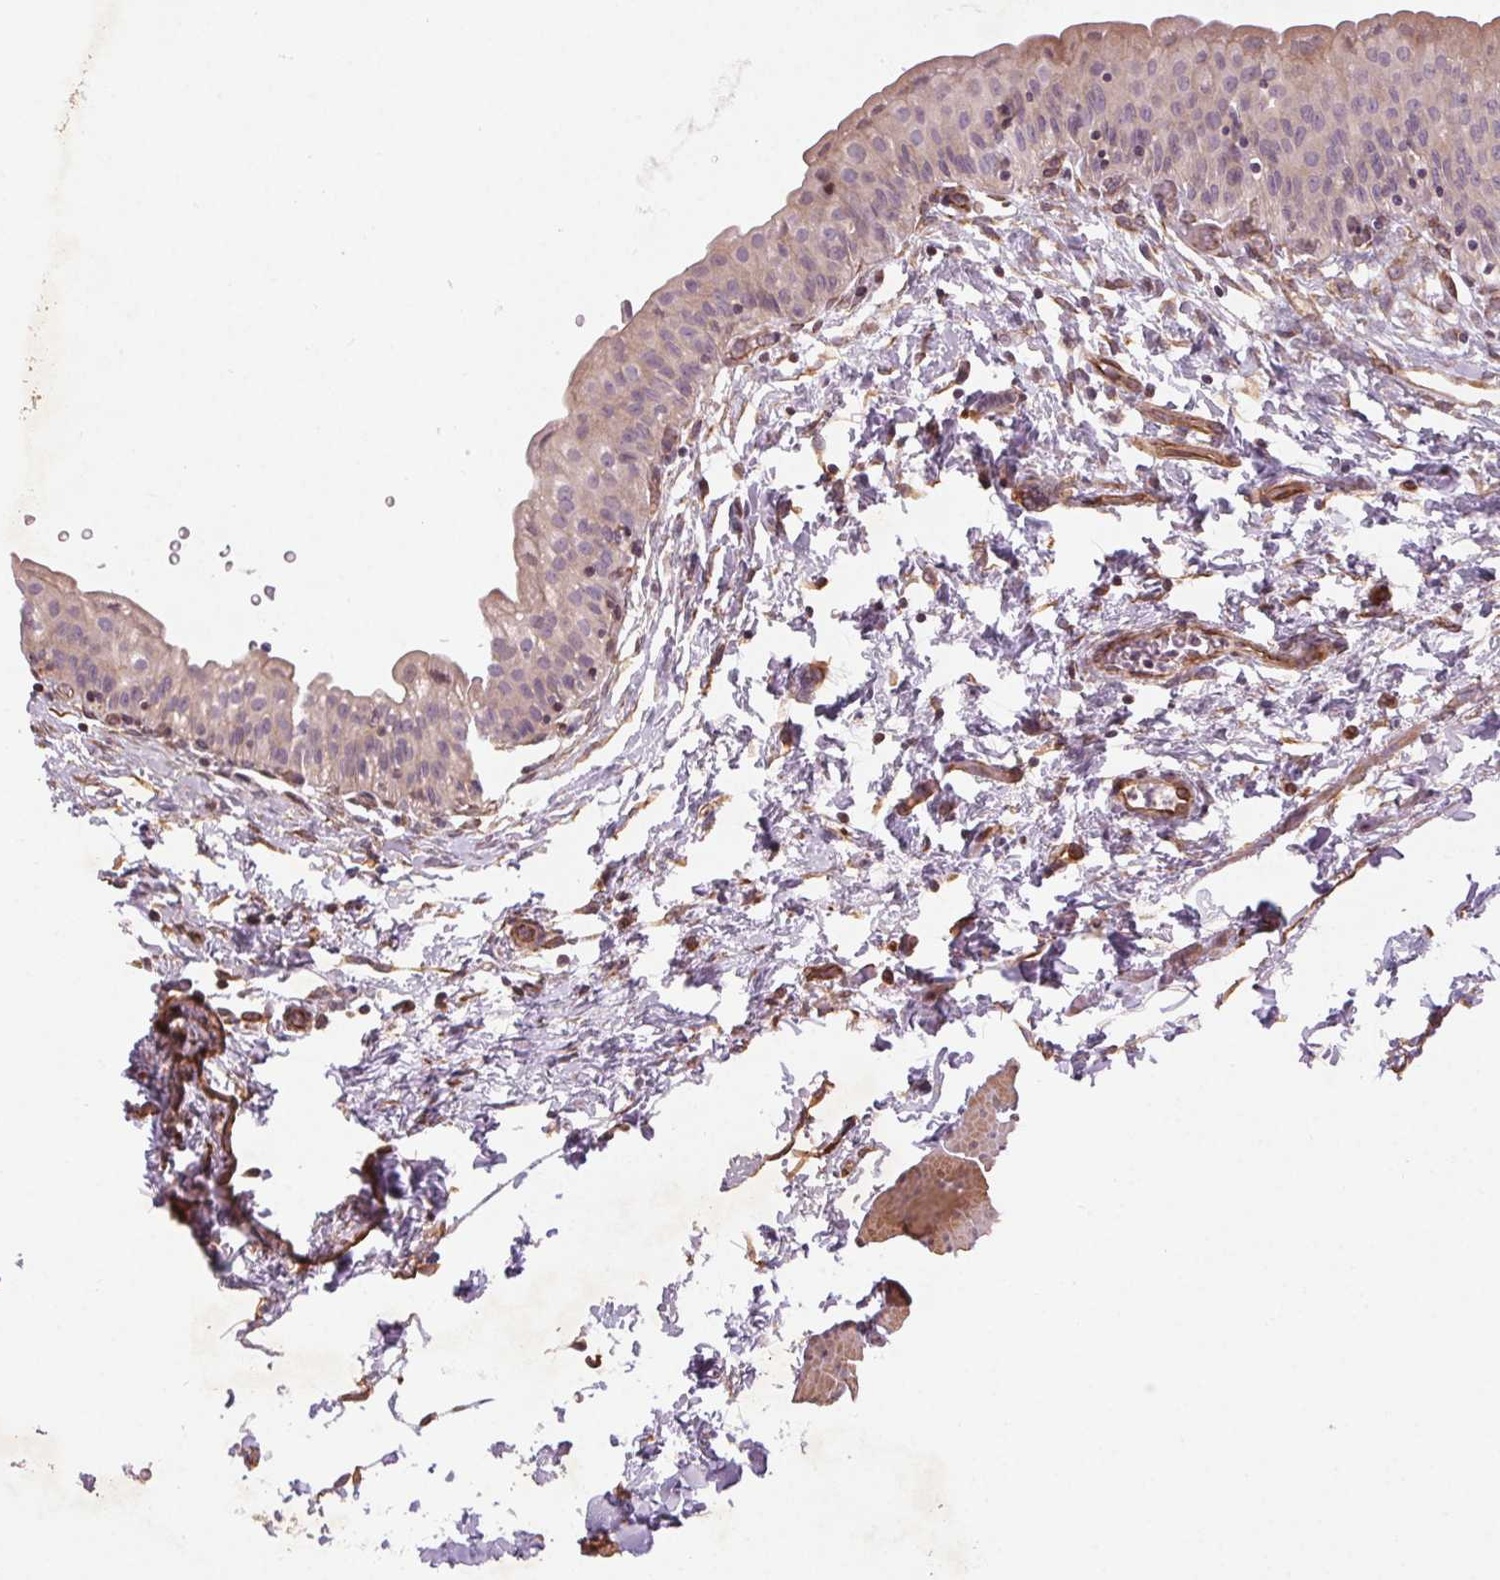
{"staining": {"intensity": "weak", "quantity": "<25%", "location": "cytoplasmic/membranous"}, "tissue": "urinary bladder", "cell_type": "Urothelial cells", "image_type": "normal", "snomed": [{"axis": "morphology", "description": "Normal tissue, NOS"}, {"axis": "topography", "description": "Urinary bladder"}], "caption": "Immunohistochemistry histopathology image of normal urinary bladder: urinary bladder stained with DAB reveals no significant protein expression in urothelial cells.", "gene": "CCSER1", "patient": {"sex": "male", "age": 56}}